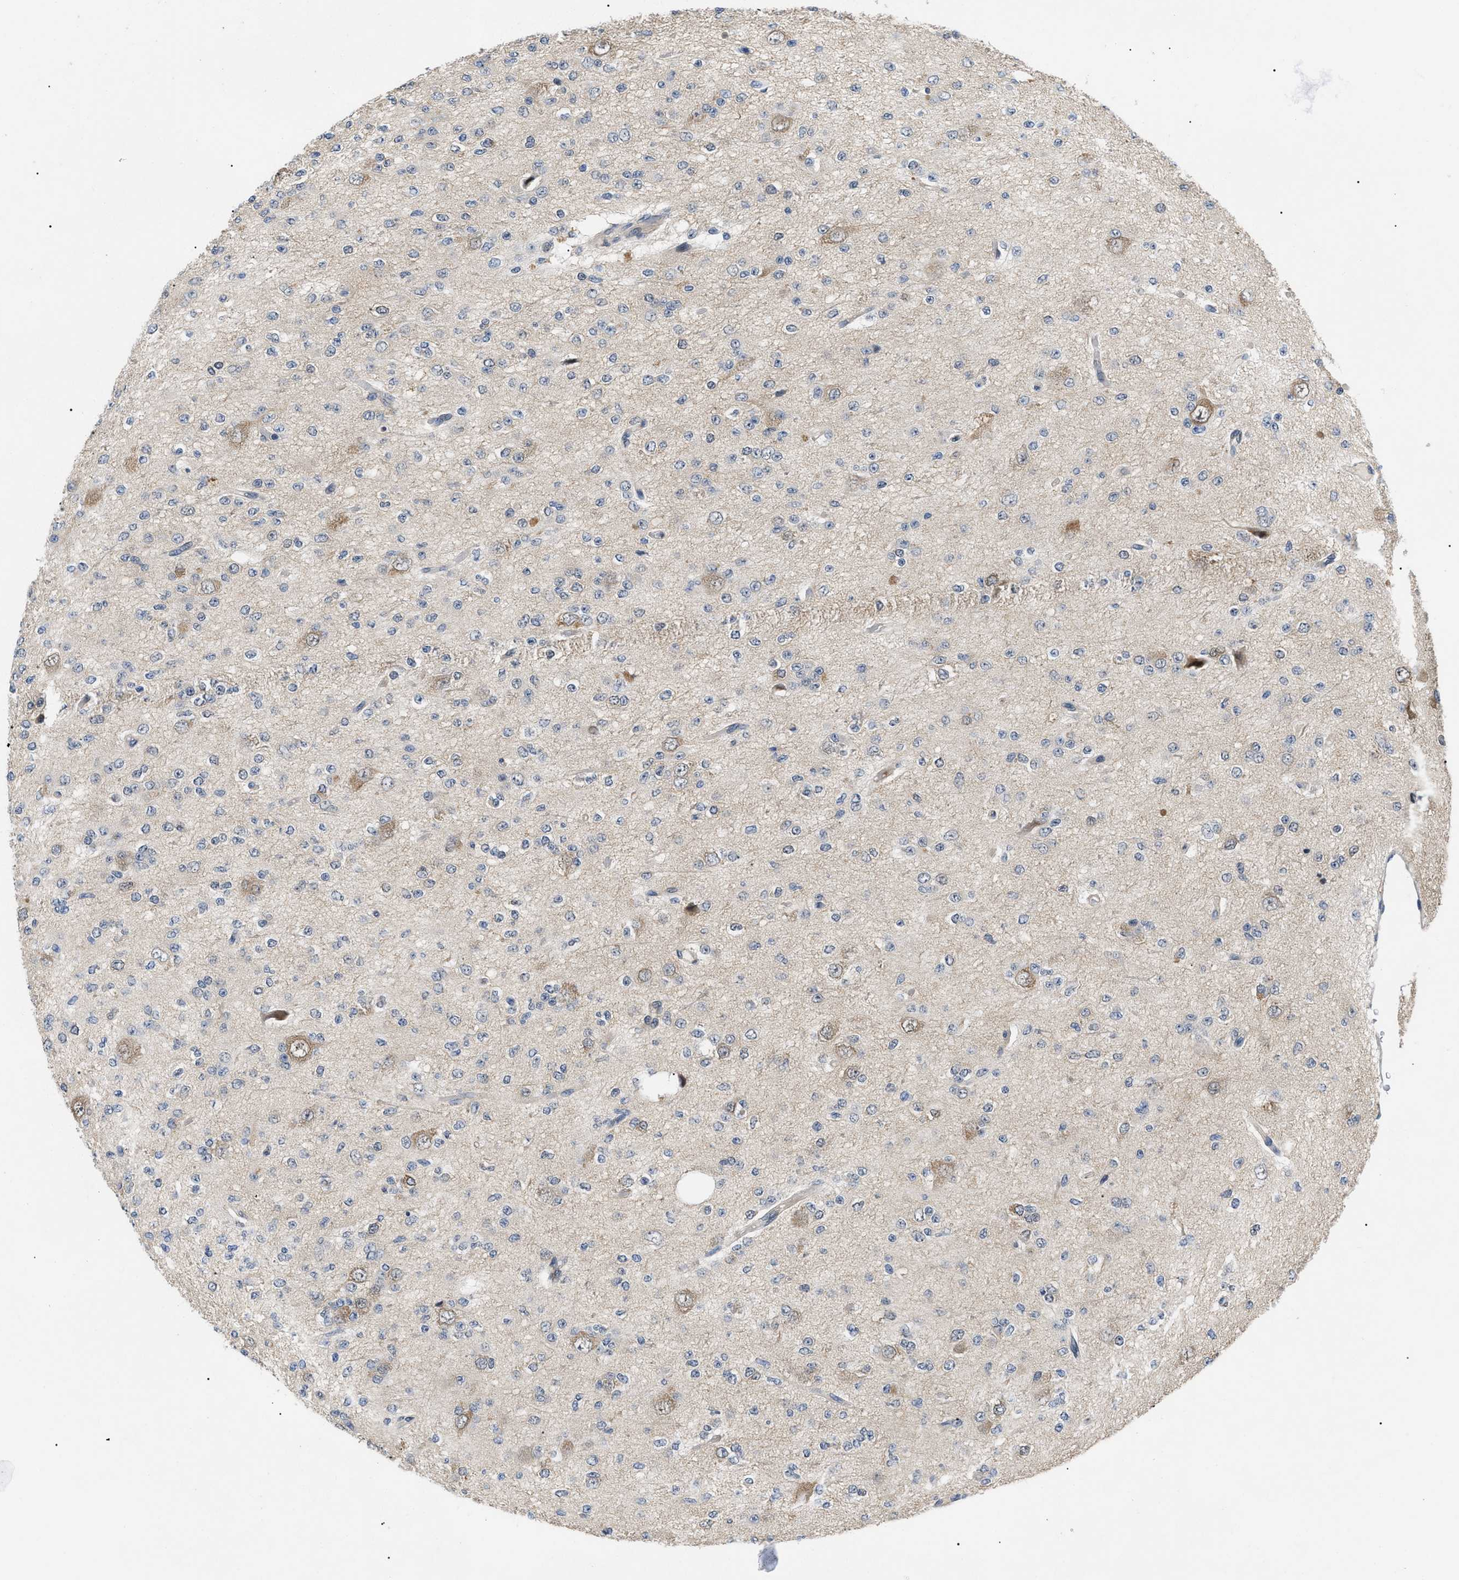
{"staining": {"intensity": "negative", "quantity": "none", "location": "none"}, "tissue": "glioma", "cell_type": "Tumor cells", "image_type": "cancer", "snomed": [{"axis": "morphology", "description": "Glioma, malignant, Low grade"}, {"axis": "topography", "description": "Brain"}], "caption": "Low-grade glioma (malignant) was stained to show a protein in brown. There is no significant expression in tumor cells.", "gene": "GARRE1", "patient": {"sex": "male", "age": 38}}